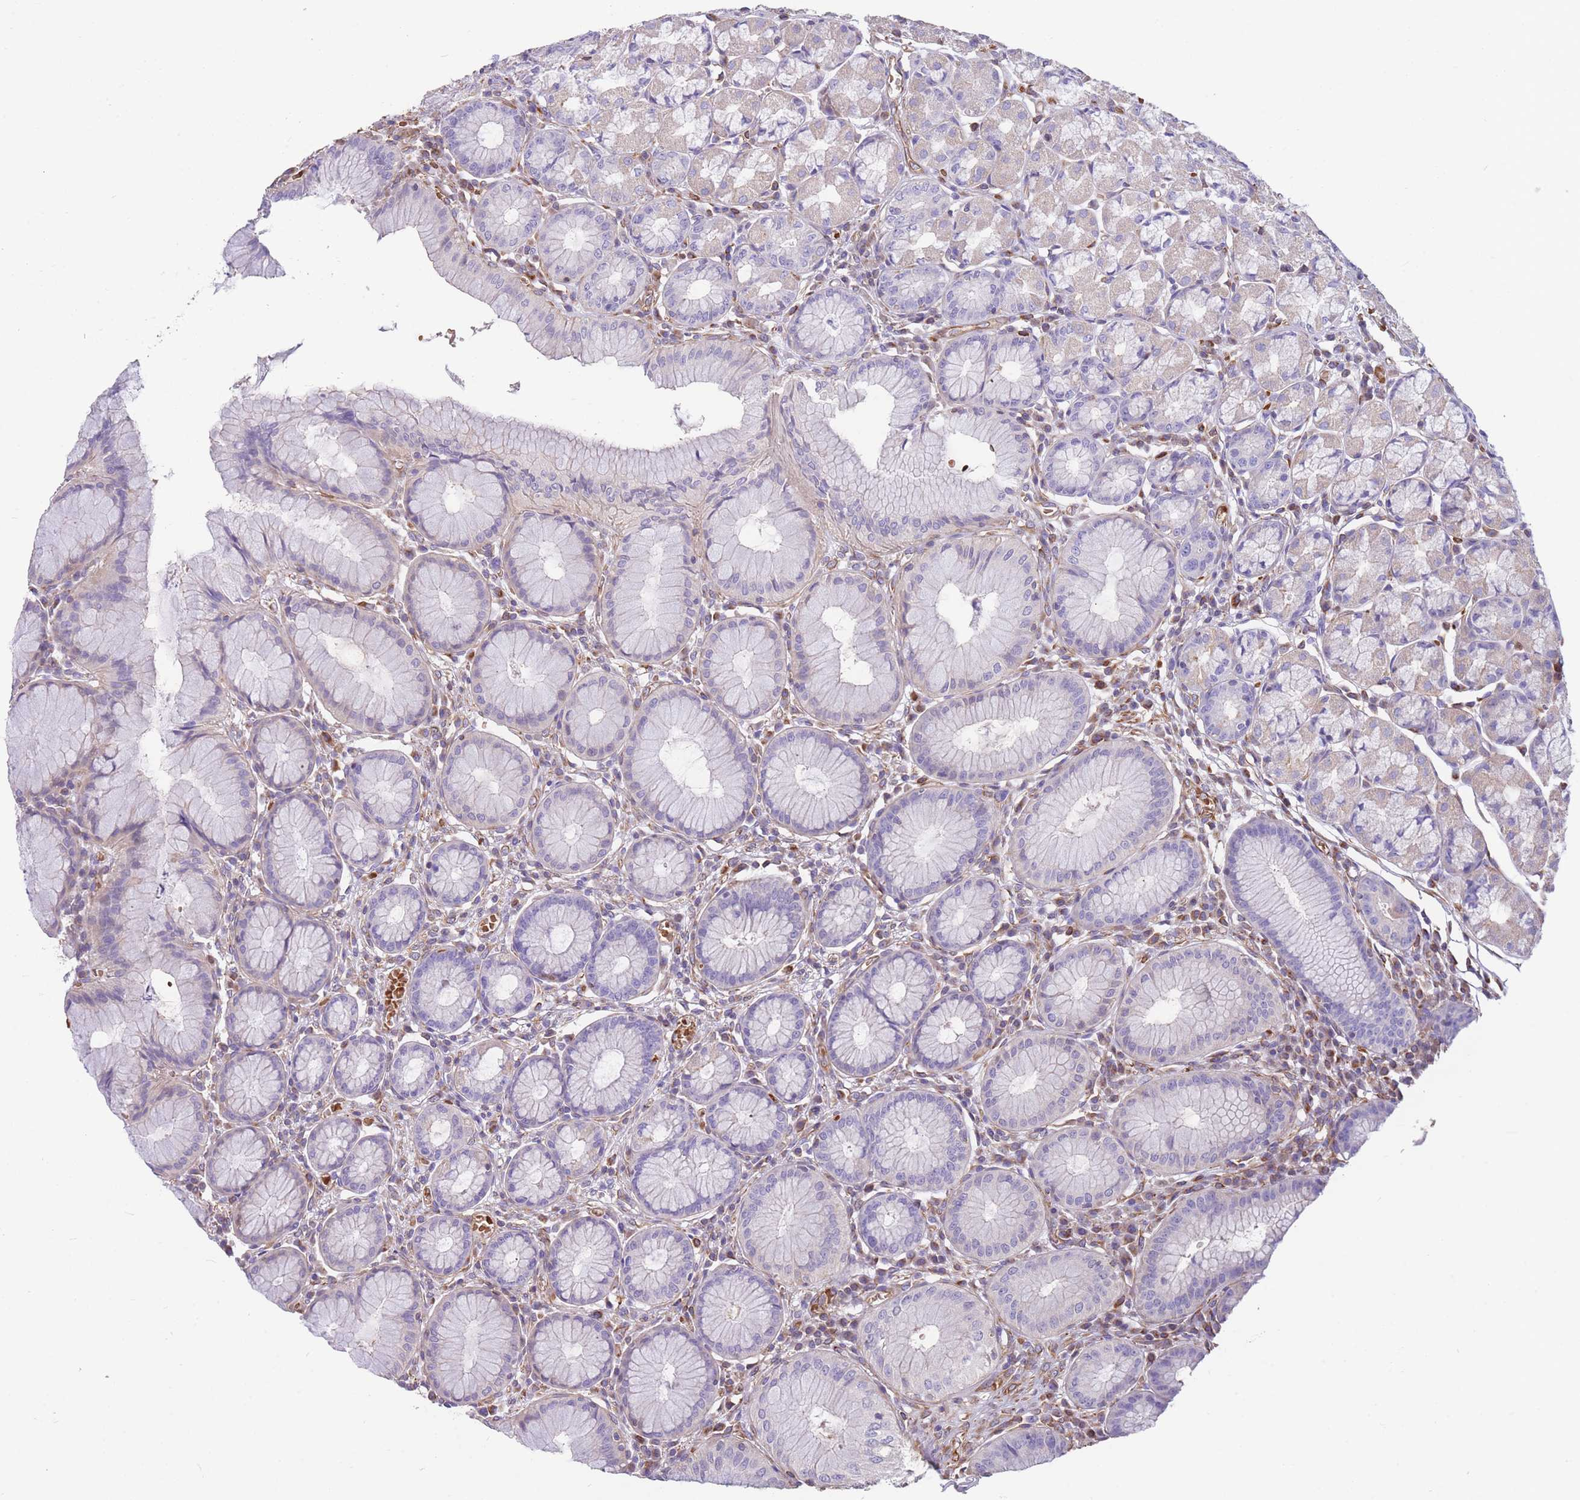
{"staining": {"intensity": "moderate", "quantity": "<25%", "location": "cytoplasmic/membranous"}, "tissue": "stomach", "cell_type": "Glandular cells", "image_type": "normal", "snomed": [{"axis": "morphology", "description": "Normal tissue, NOS"}, {"axis": "topography", "description": "Stomach"}], "caption": "High-magnification brightfield microscopy of normal stomach stained with DAB (3,3'-diaminobenzidine) (brown) and counterstained with hematoxylin (blue). glandular cells exhibit moderate cytoplasmic/membranous positivity is seen in about<25% of cells.", "gene": "ANKRD53", "patient": {"sex": "male", "age": 55}}